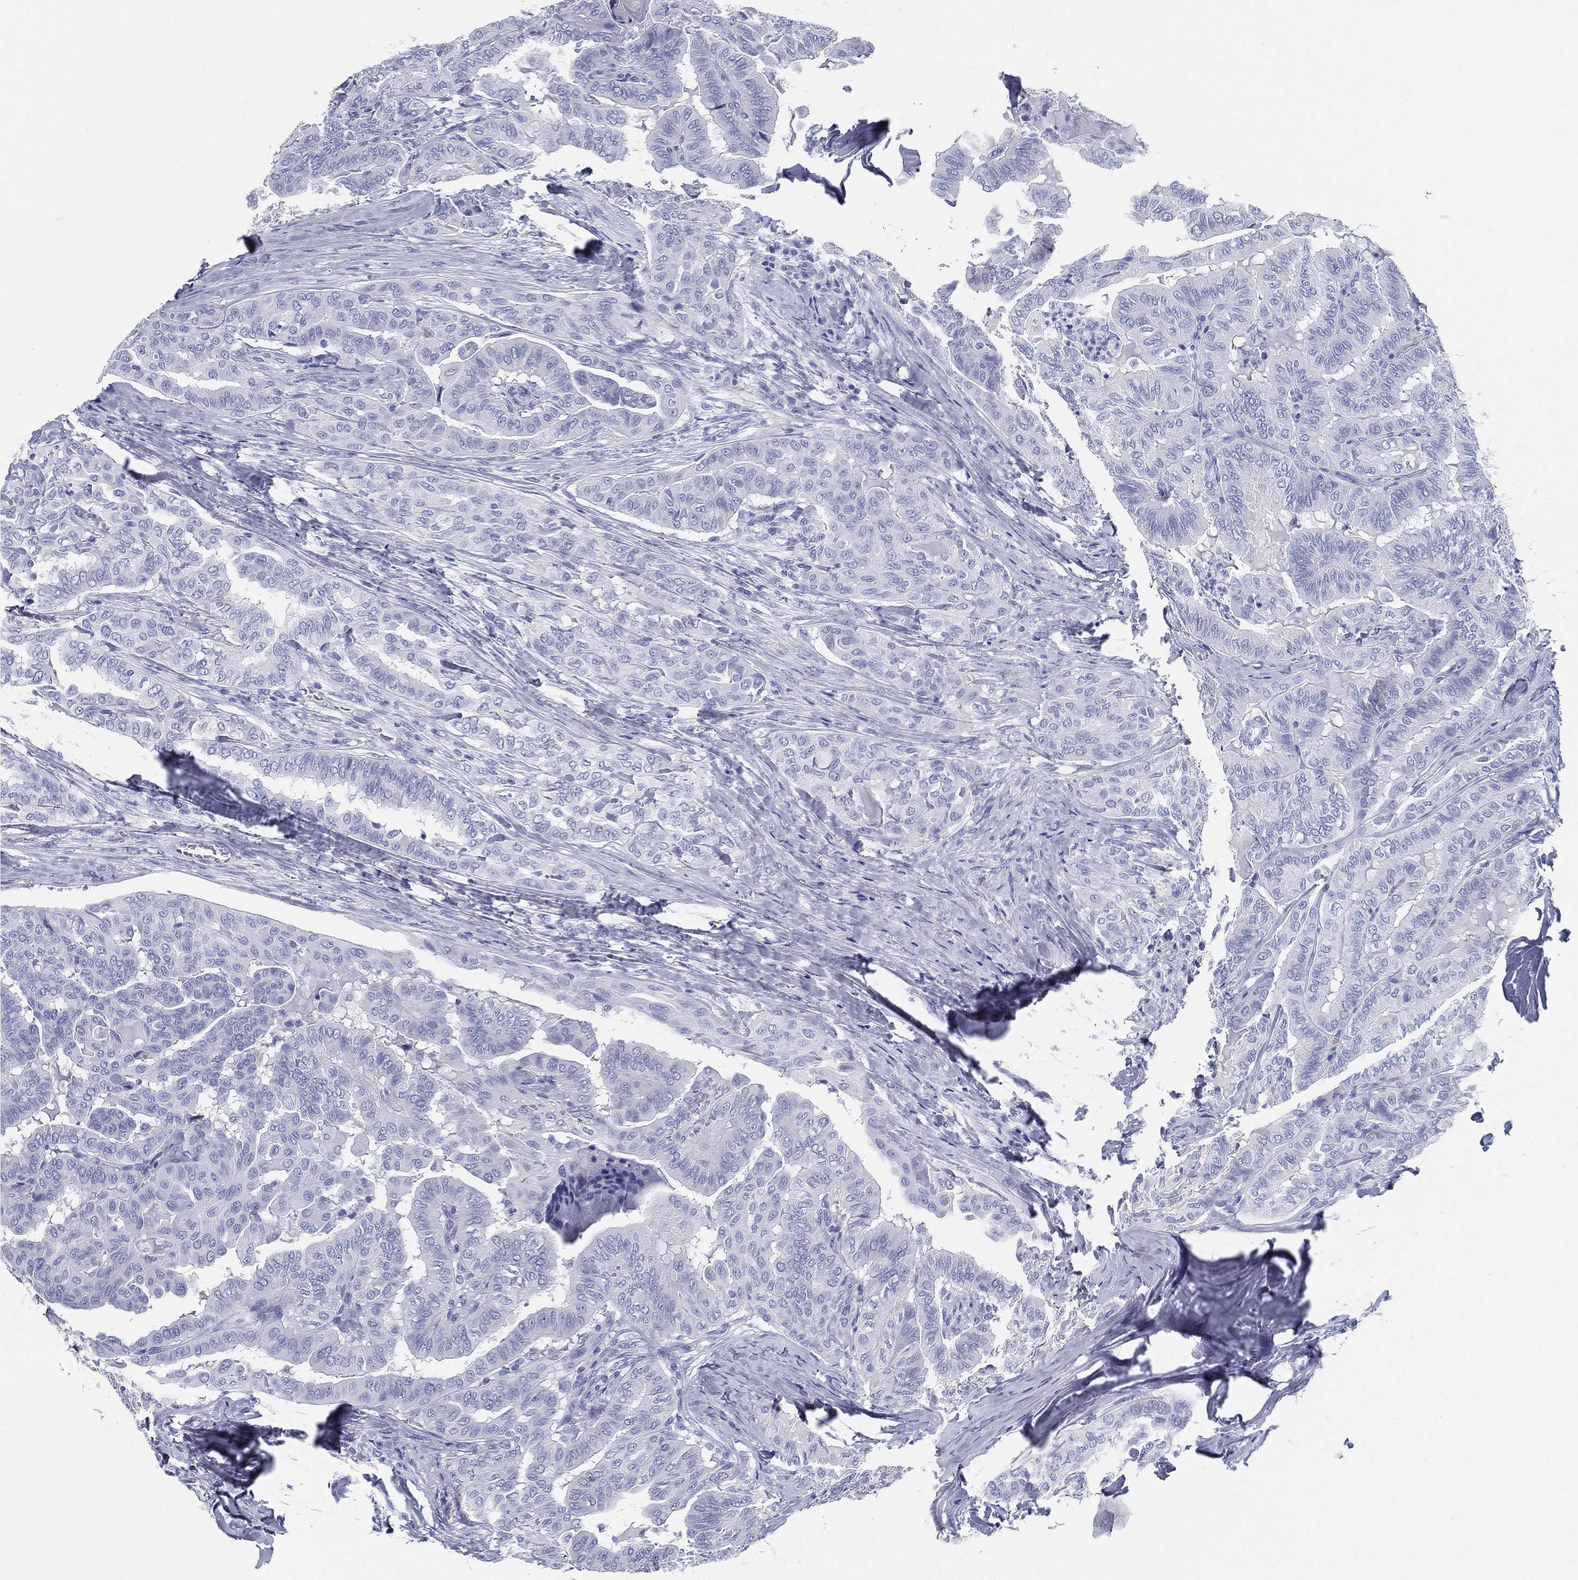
{"staining": {"intensity": "negative", "quantity": "none", "location": "none"}, "tissue": "thyroid cancer", "cell_type": "Tumor cells", "image_type": "cancer", "snomed": [{"axis": "morphology", "description": "Papillary adenocarcinoma, NOS"}, {"axis": "topography", "description": "Thyroid gland"}], "caption": "DAB immunohistochemical staining of human papillary adenocarcinoma (thyroid) reveals no significant expression in tumor cells. Nuclei are stained in blue.", "gene": "ATP1B2", "patient": {"sex": "female", "age": 68}}